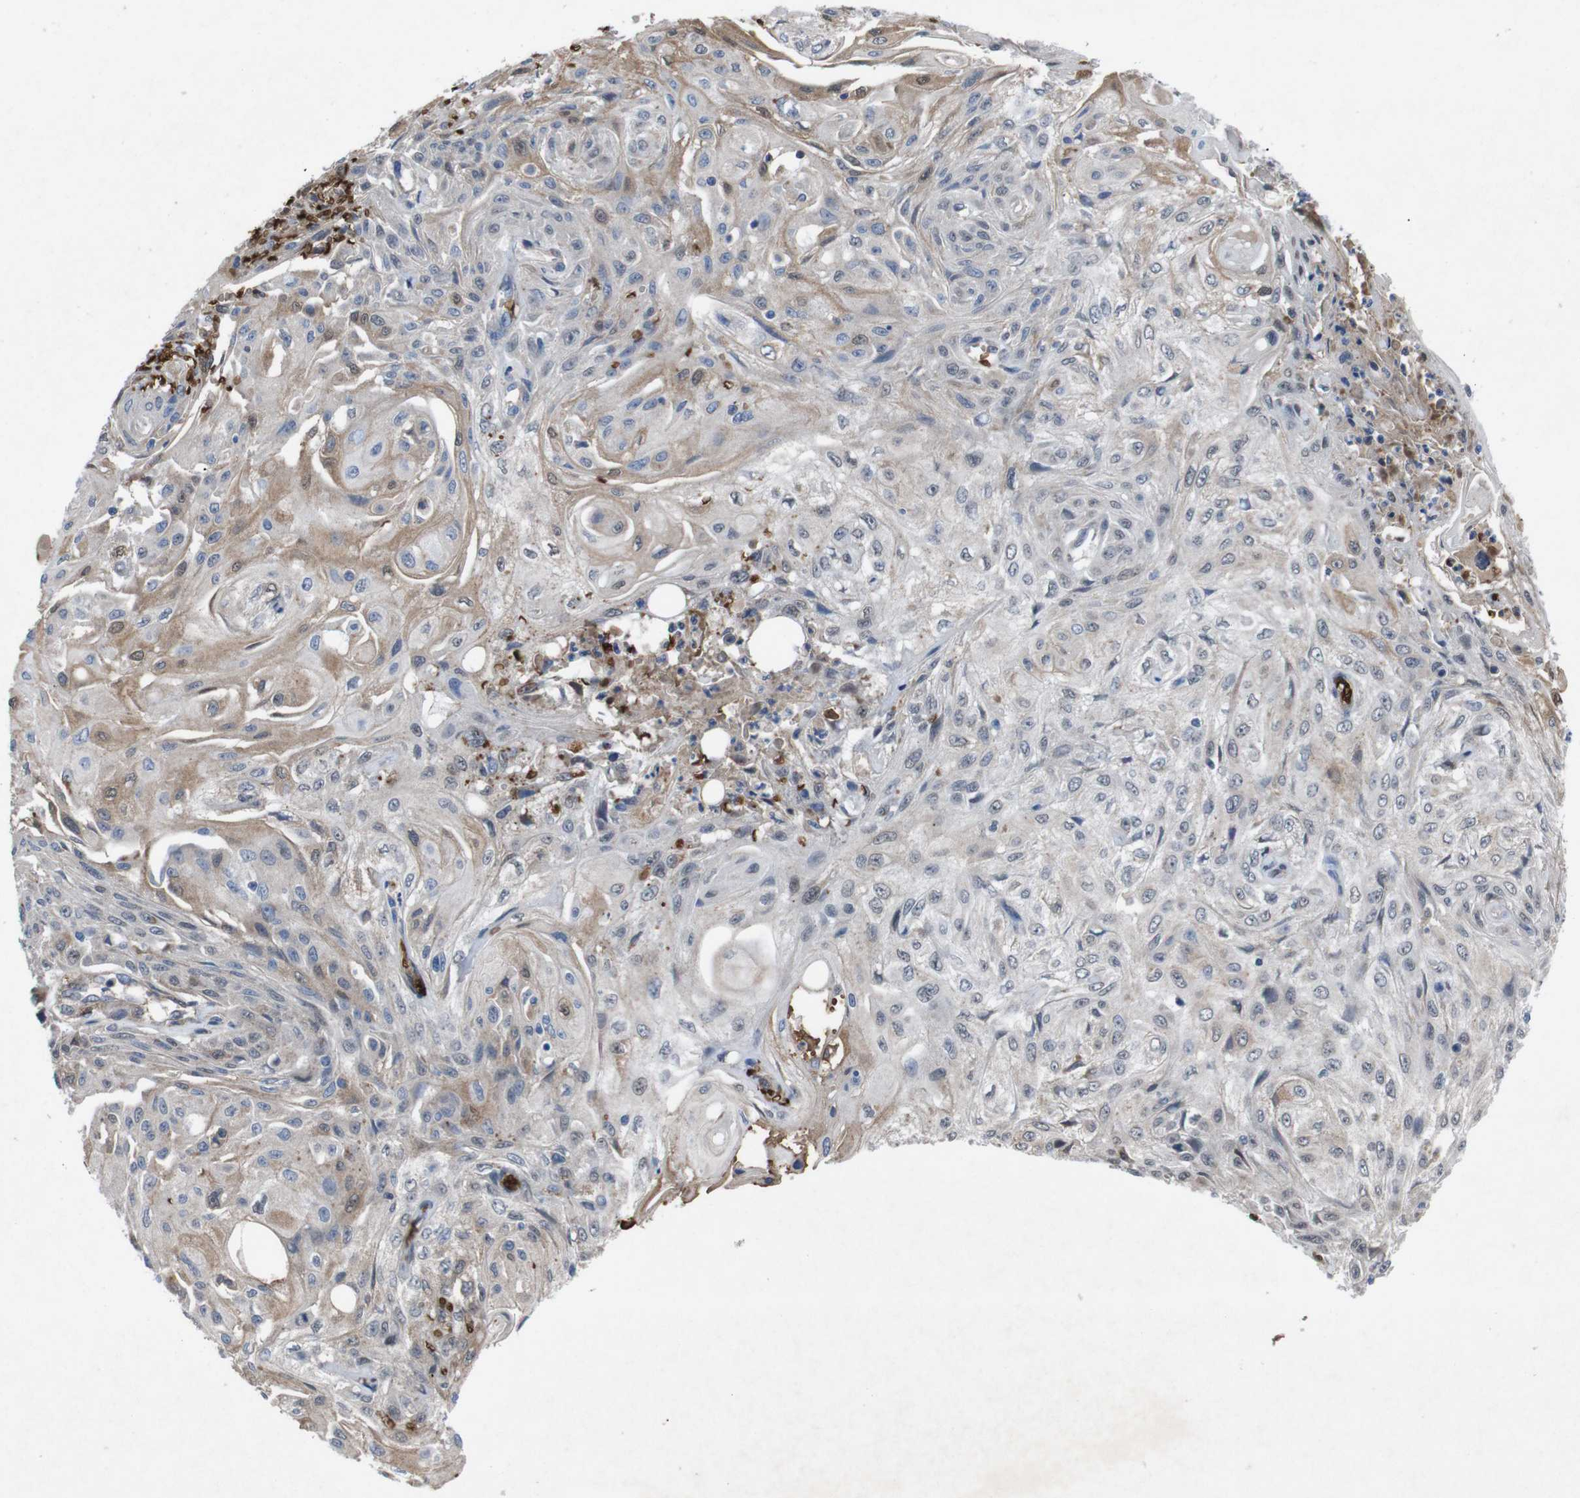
{"staining": {"intensity": "weak", "quantity": "<25%", "location": "cytoplasmic/membranous"}, "tissue": "skin cancer", "cell_type": "Tumor cells", "image_type": "cancer", "snomed": [{"axis": "morphology", "description": "Squamous cell carcinoma, NOS"}, {"axis": "topography", "description": "Skin"}], "caption": "Immunohistochemical staining of human skin cancer exhibits no significant expression in tumor cells.", "gene": "SPTB", "patient": {"sex": "male", "age": 75}}